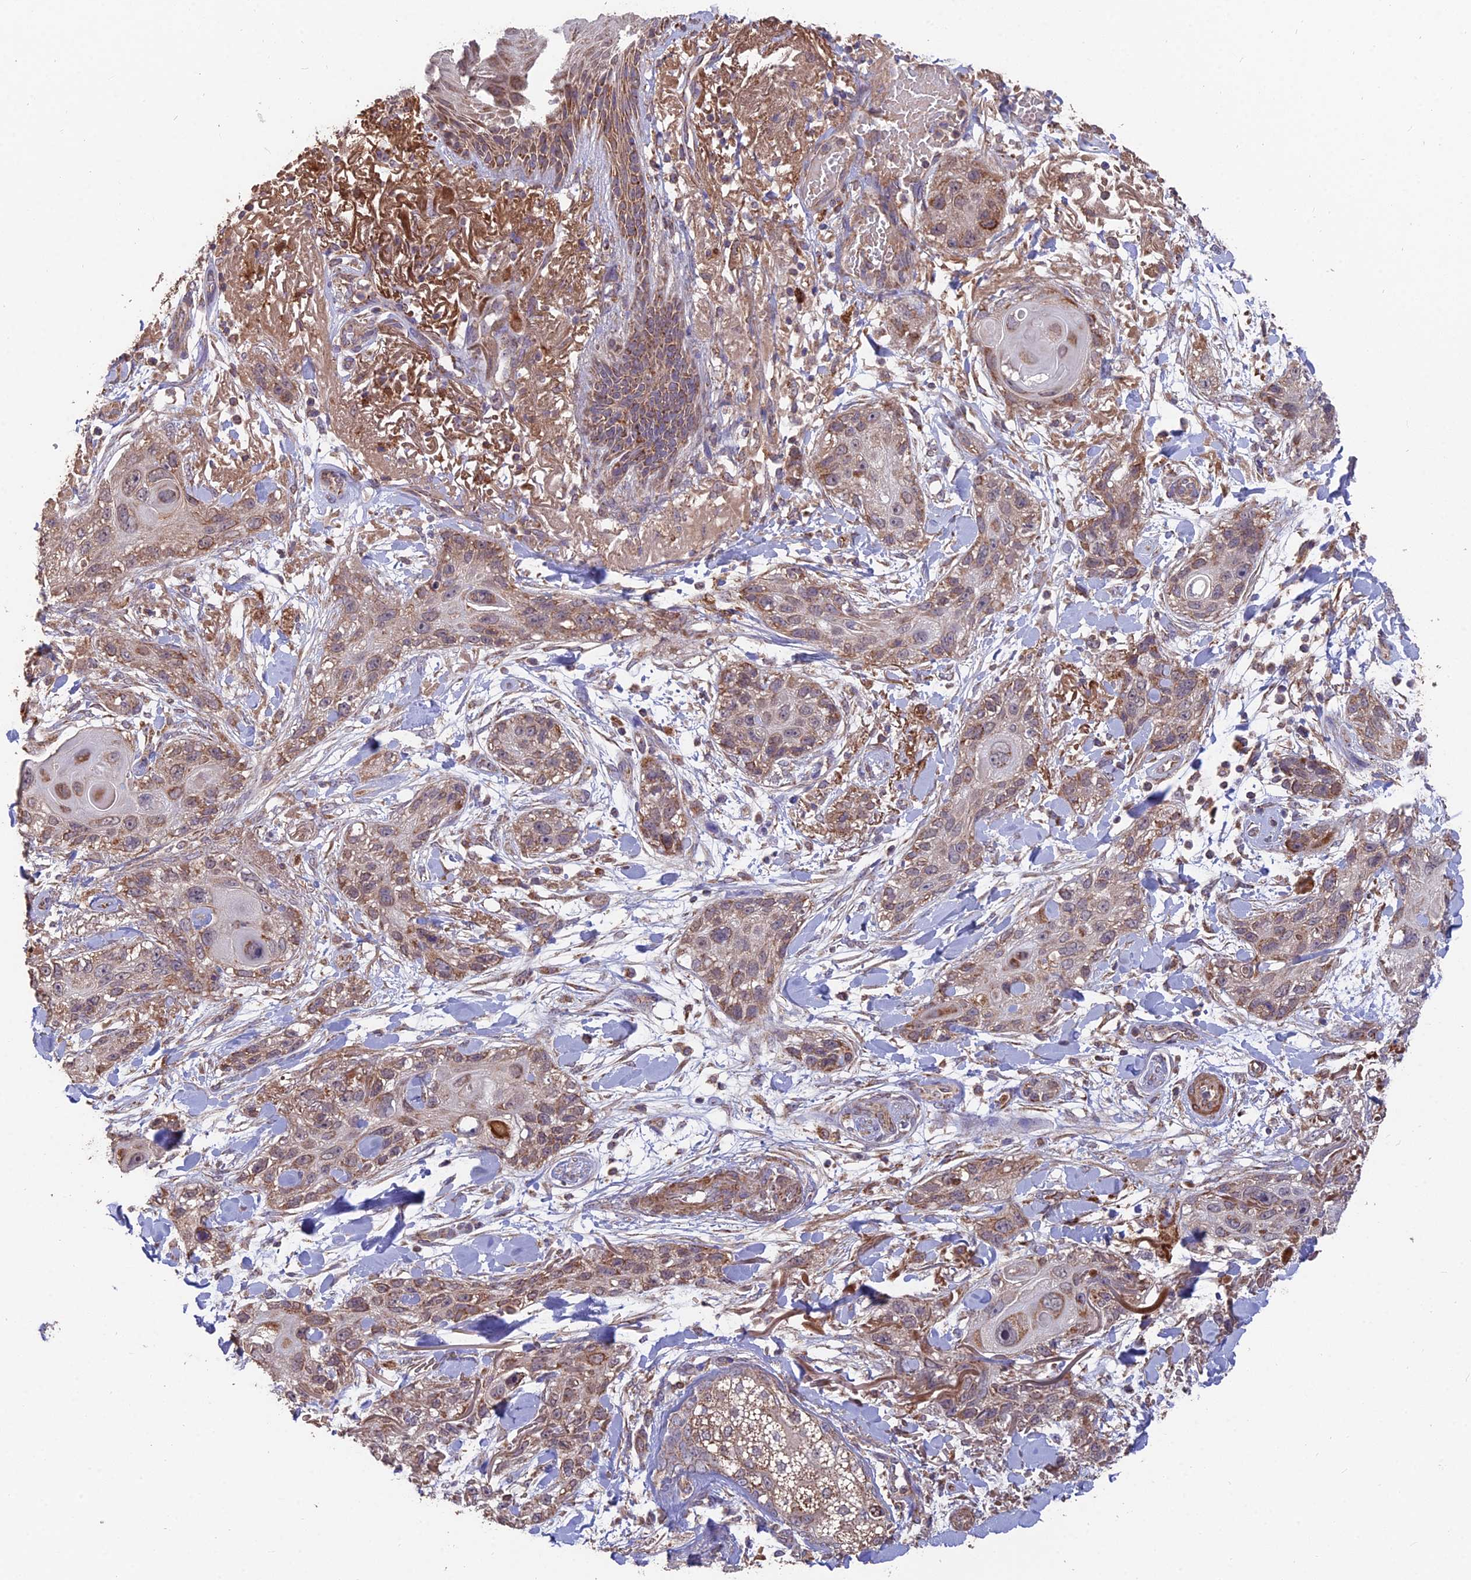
{"staining": {"intensity": "moderate", "quantity": "<25%", "location": "cytoplasmic/membranous"}, "tissue": "skin cancer", "cell_type": "Tumor cells", "image_type": "cancer", "snomed": [{"axis": "morphology", "description": "Normal tissue, NOS"}, {"axis": "morphology", "description": "Squamous cell carcinoma, NOS"}, {"axis": "topography", "description": "Skin"}], "caption": "IHC micrograph of neoplastic tissue: human skin cancer (squamous cell carcinoma) stained using immunohistochemistry (IHC) shows low levels of moderate protein expression localized specifically in the cytoplasmic/membranous of tumor cells, appearing as a cytoplasmic/membranous brown color.", "gene": "IFT22", "patient": {"sex": "male", "age": 72}}